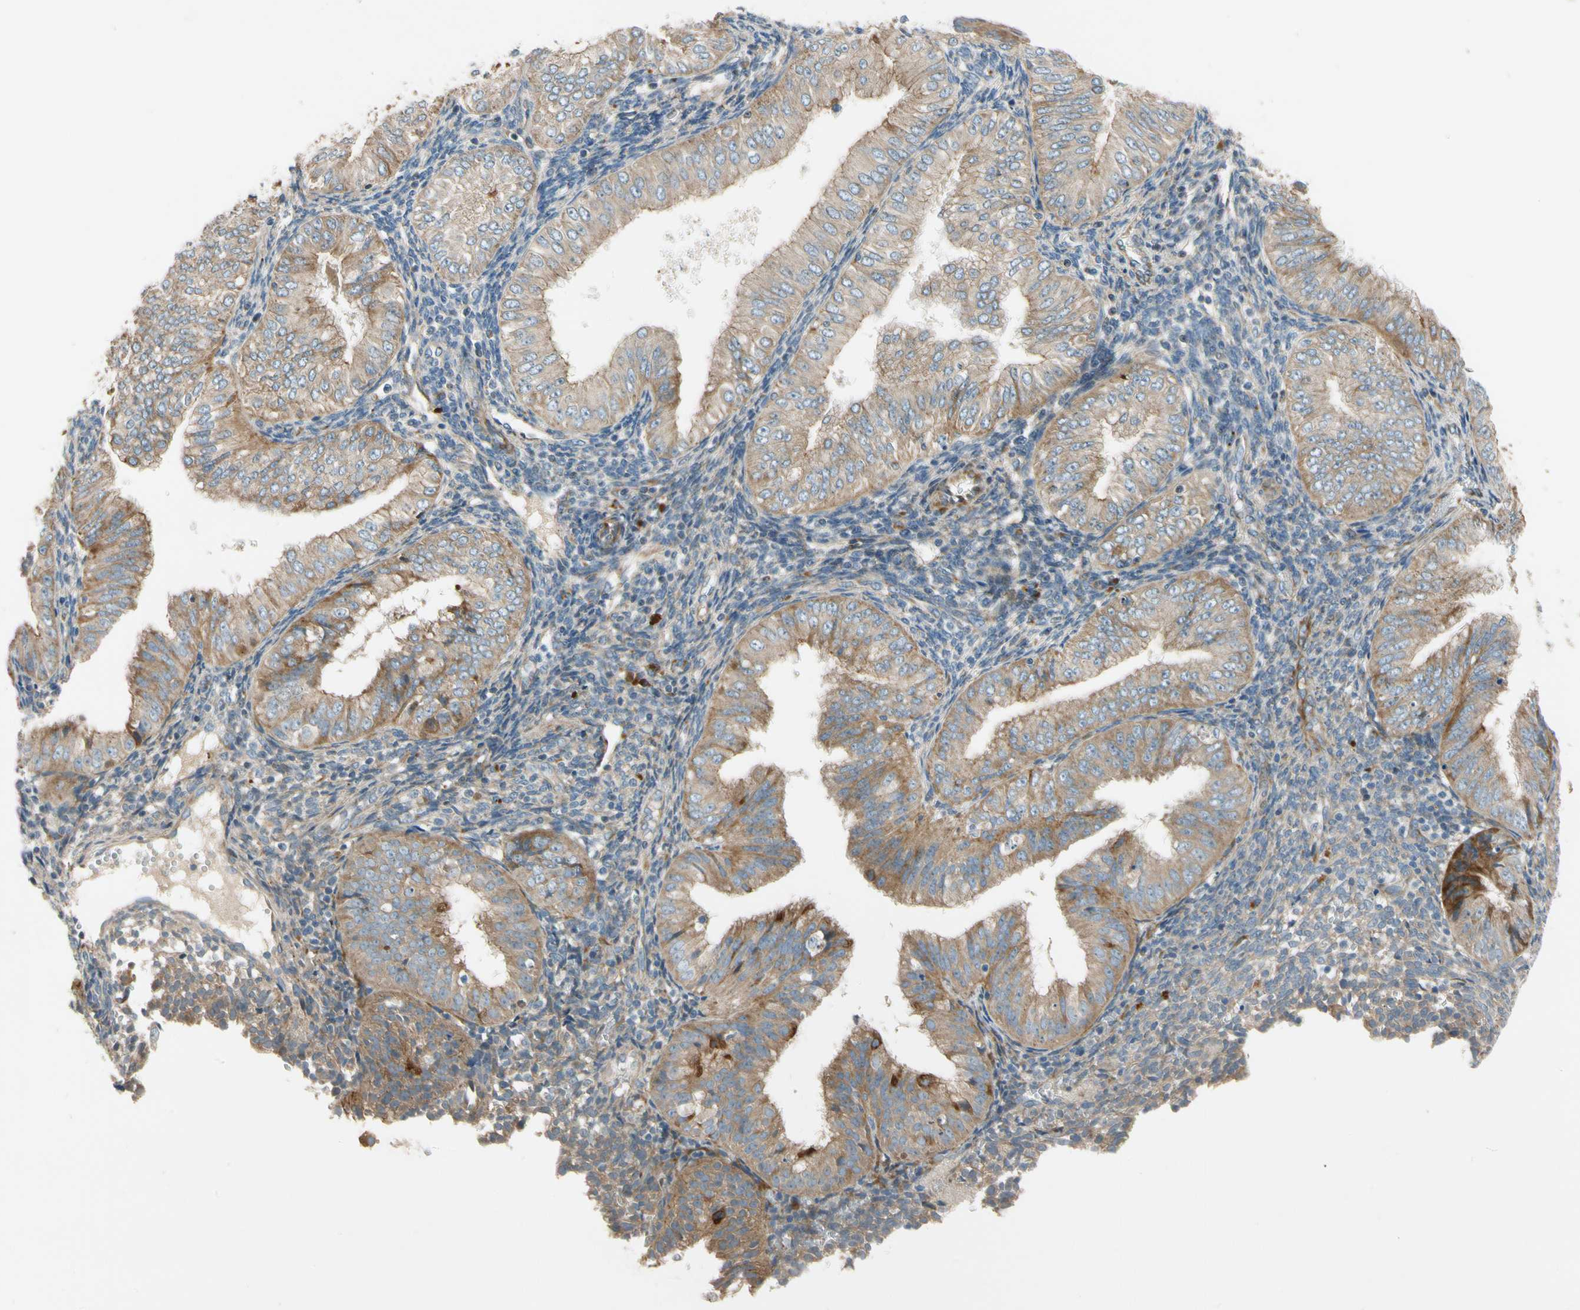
{"staining": {"intensity": "moderate", "quantity": ">75%", "location": "cytoplasmic/membranous"}, "tissue": "endometrial cancer", "cell_type": "Tumor cells", "image_type": "cancer", "snomed": [{"axis": "morphology", "description": "Normal tissue, NOS"}, {"axis": "morphology", "description": "Adenocarcinoma, NOS"}, {"axis": "topography", "description": "Endometrium"}], "caption": "The micrograph reveals staining of endometrial adenocarcinoma, revealing moderate cytoplasmic/membranous protein positivity (brown color) within tumor cells. (DAB = brown stain, brightfield microscopy at high magnification).", "gene": "MST1R", "patient": {"sex": "female", "age": 53}}